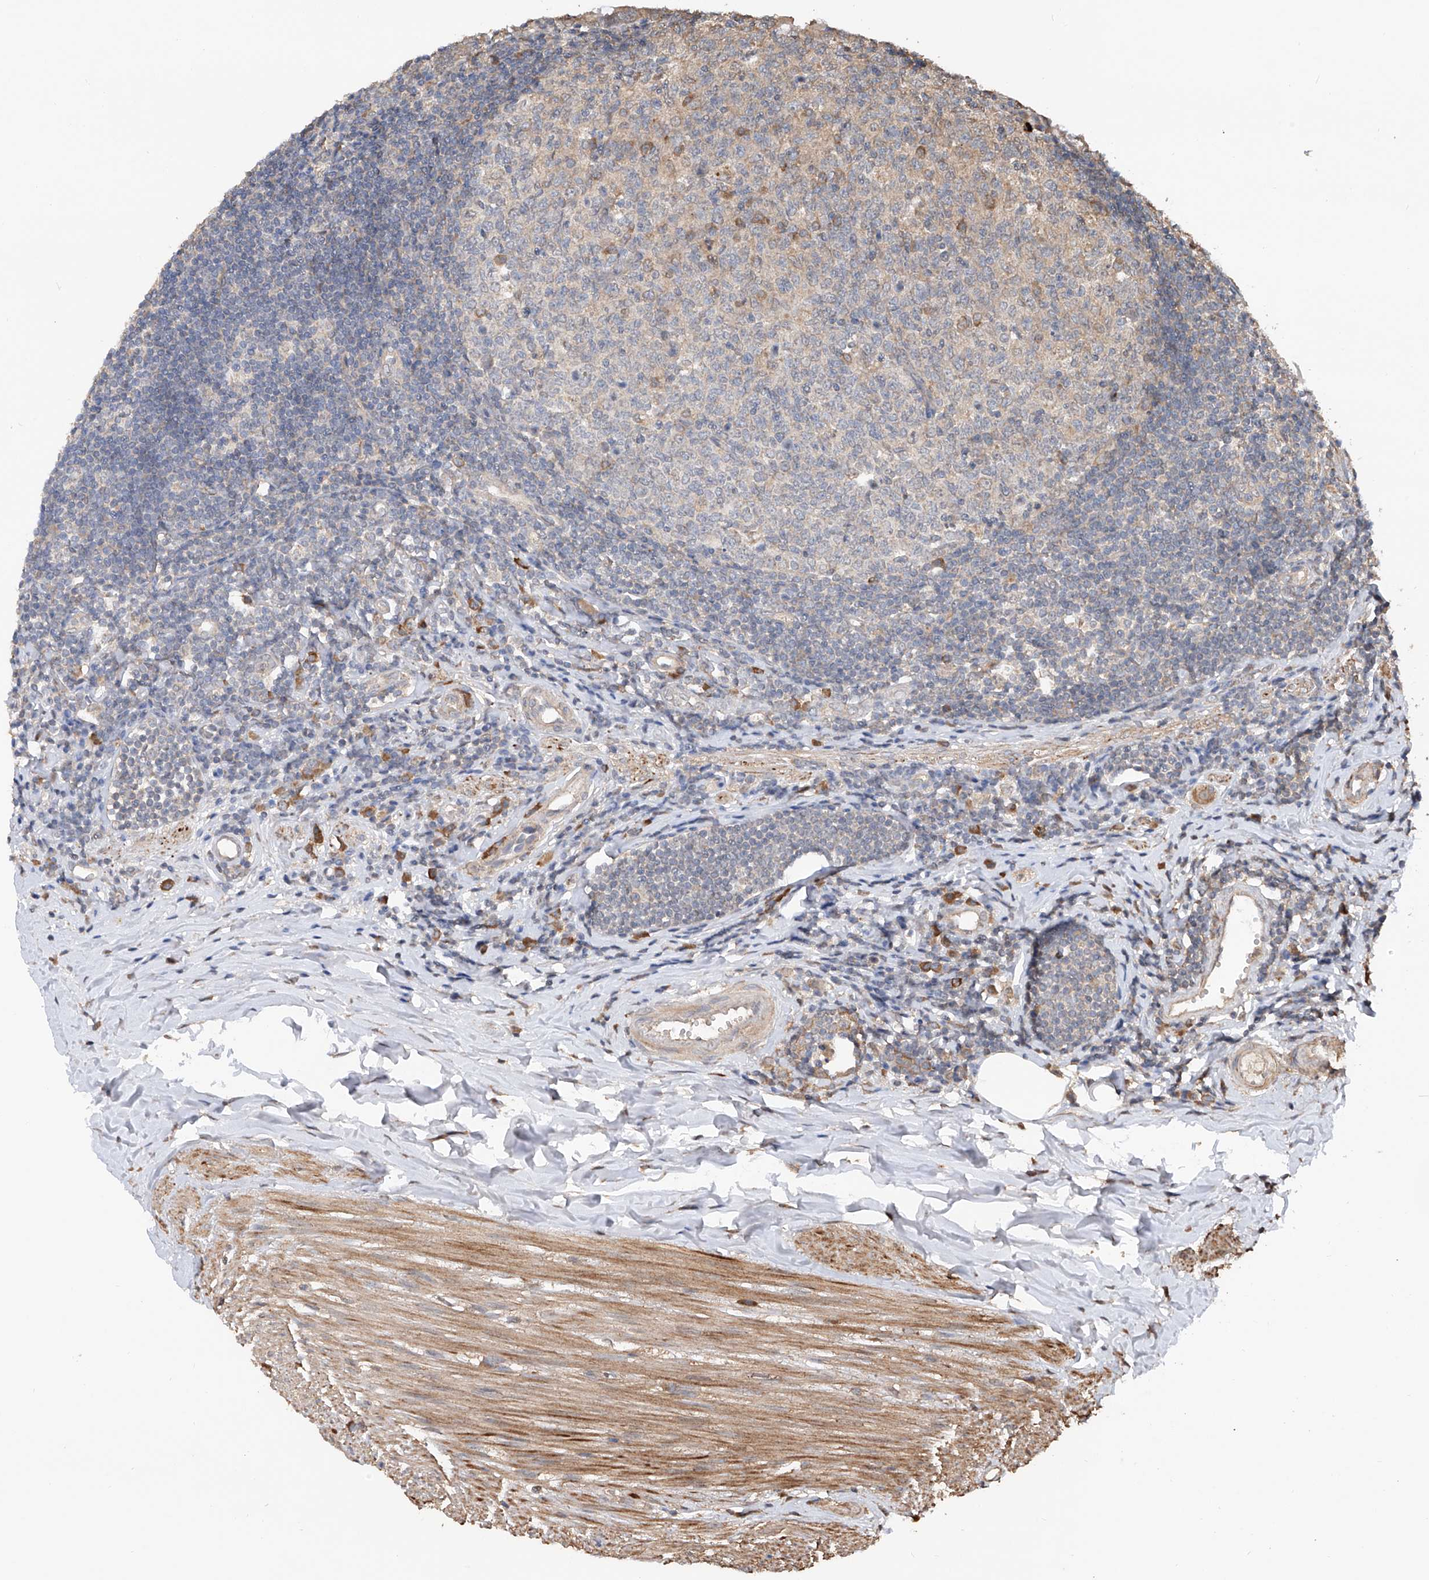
{"staining": {"intensity": "weak", "quantity": ">75%", "location": "cytoplasmic/membranous"}, "tissue": "appendix", "cell_type": "Glandular cells", "image_type": "normal", "snomed": [{"axis": "morphology", "description": "Normal tissue, NOS"}, {"axis": "topography", "description": "Appendix"}], "caption": "Appendix stained with immunohistochemistry shows weak cytoplasmic/membranous expression in approximately >75% of glandular cells.", "gene": "FAM135A", "patient": {"sex": "female", "age": 54}}